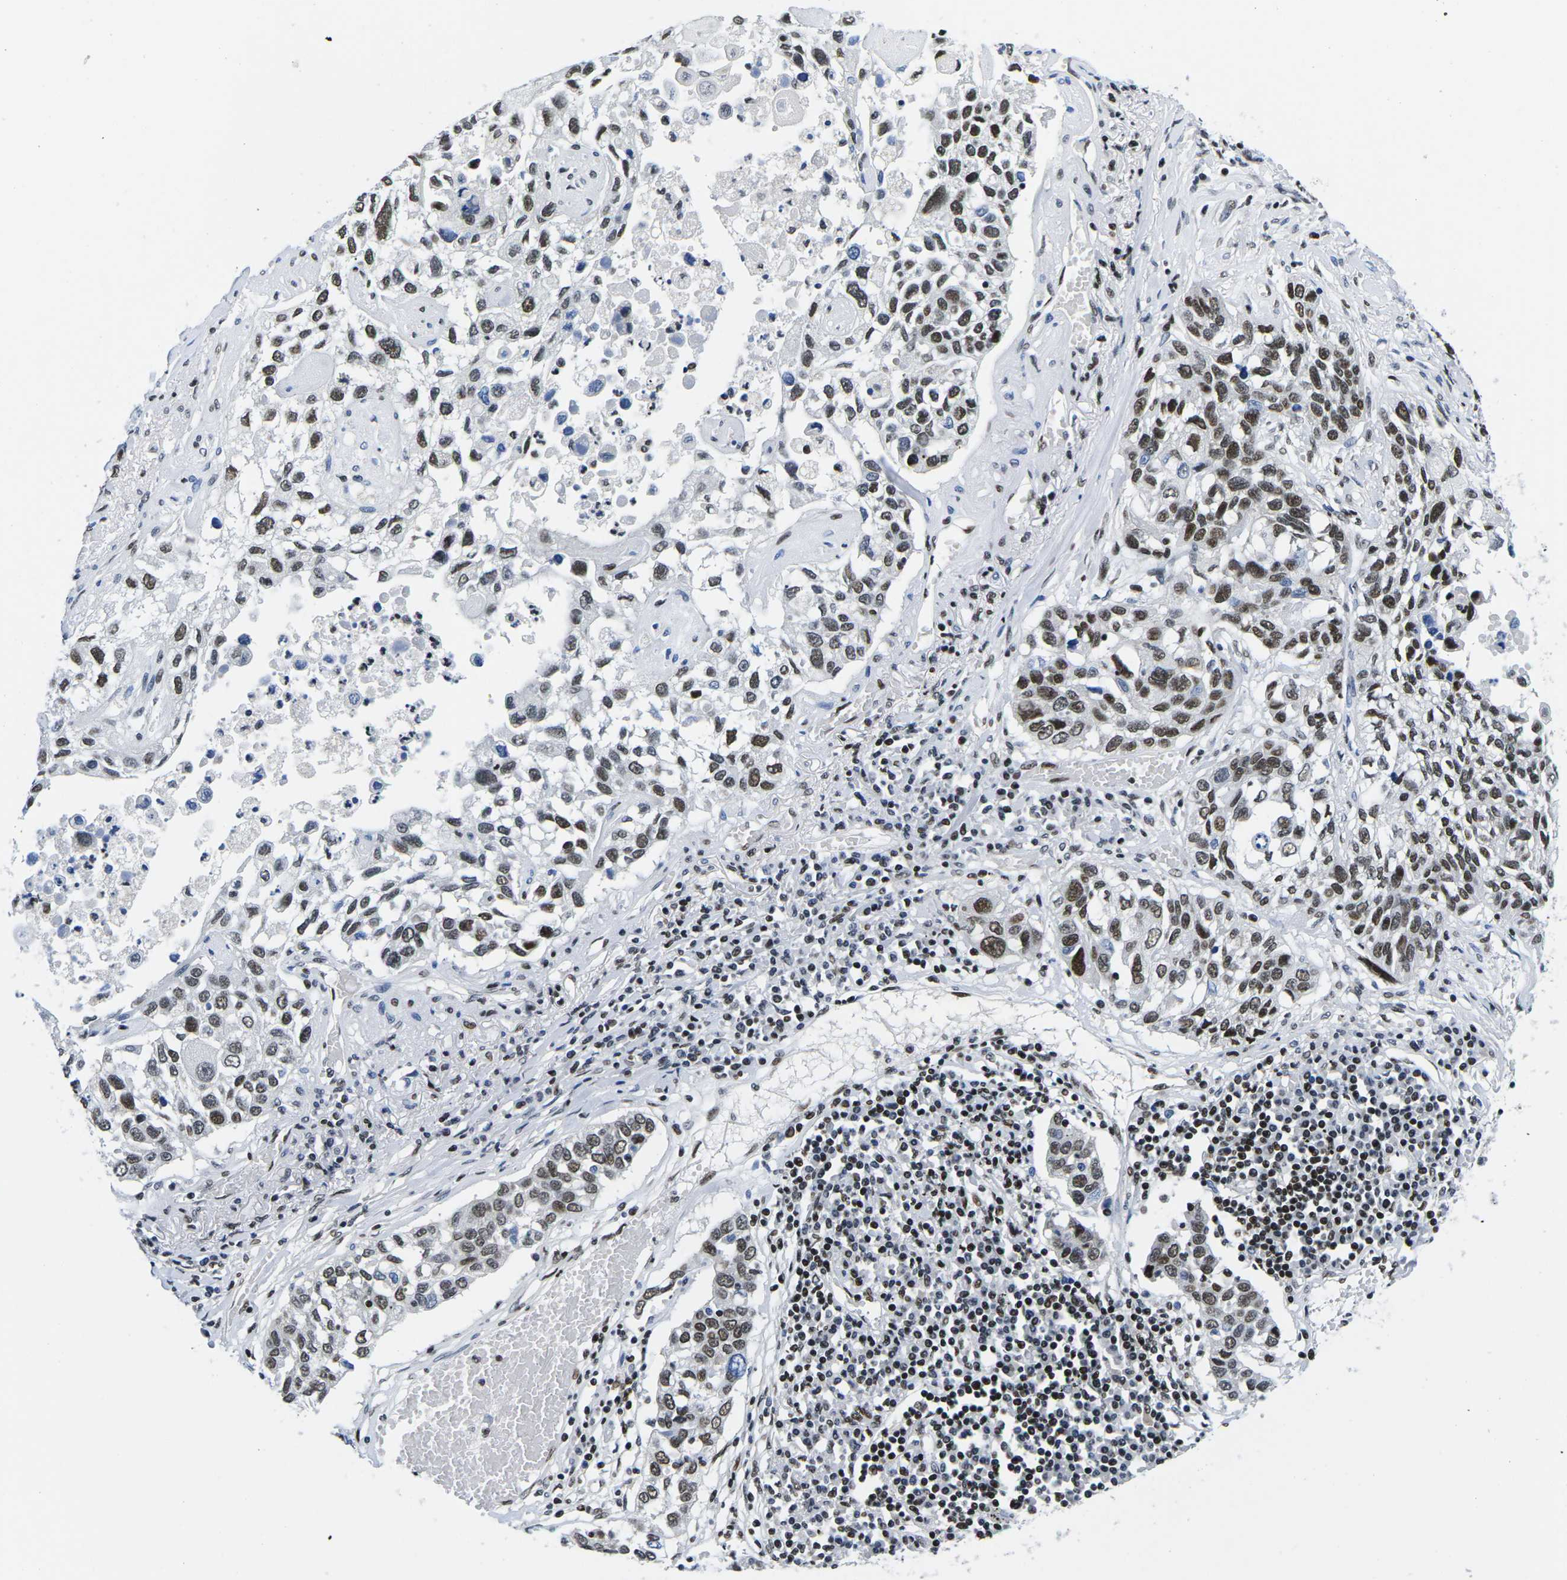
{"staining": {"intensity": "strong", "quantity": ">75%", "location": "nuclear"}, "tissue": "lung cancer", "cell_type": "Tumor cells", "image_type": "cancer", "snomed": [{"axis": "morphology", "description": "Squamous cell carcinoma, NOS"}, {"axis": "topography", "description": "Lung"}], "caption": "DAB (3,3'-diaminobenzidine) immunohistochemical staining of human lung cancer (squamous cell carcinoma) reveals strong nuclear protein expression in approximately >75% of tumor cells.", "gene": "ATF1", "patient": {"sex": "male", "age": 71}}